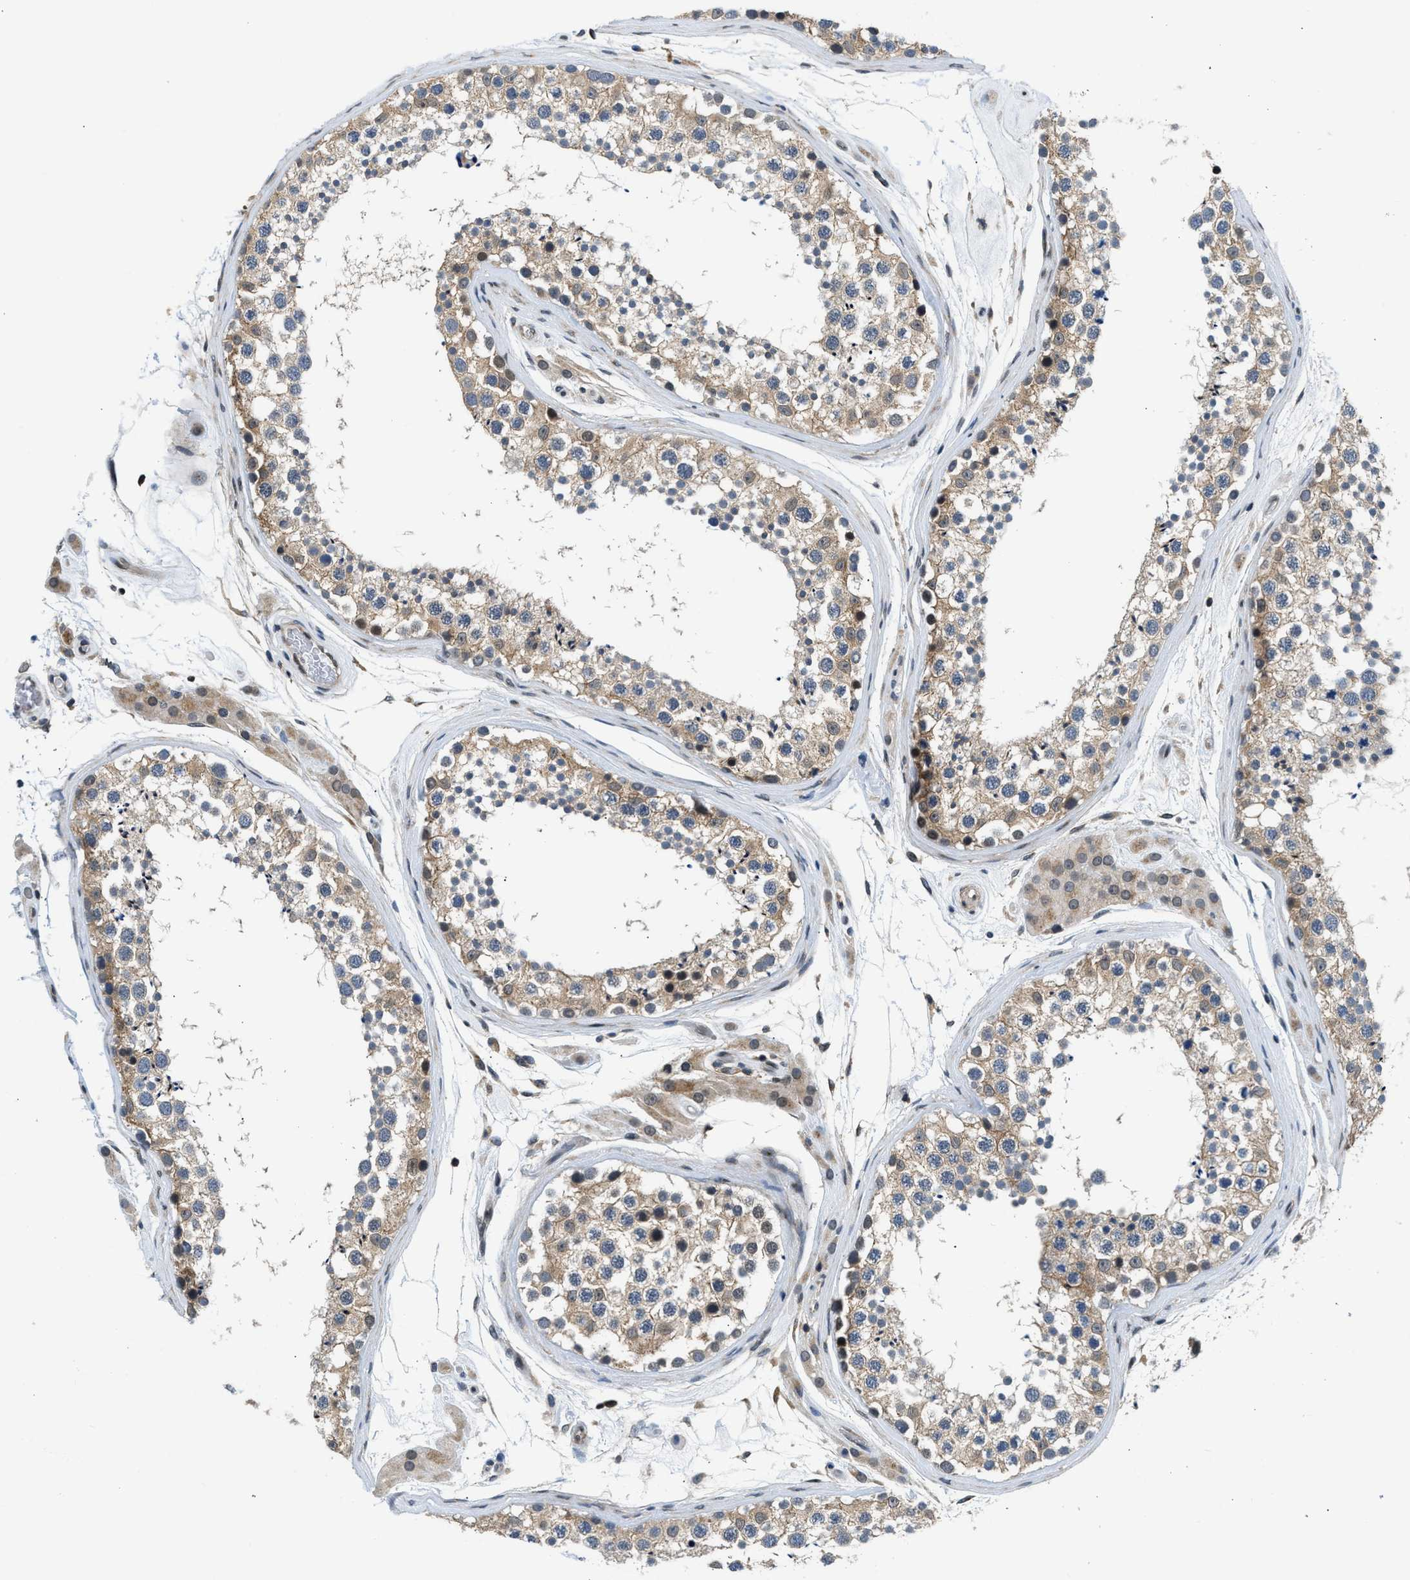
{"staining": {"intensity": "moderate", "quantity": ">75%", "location": "cytoplasmic/membranous"}, "tissue": "testis", "cell_type": "Cells in seminiferous ducts", "image_type": "normal", "snomed": [{"axis": "morphology", "description": "Normal tissue, NOS"}, {"axis": "topography", "description": "Testis"}], "caption": "Moderate cytoplasmic/membranous expression is appreciated in about >75% of cells in seminiferous ducts in benign testis.", "gene": "MTMR1", "patient": {"sex": "male", "age": 46}}